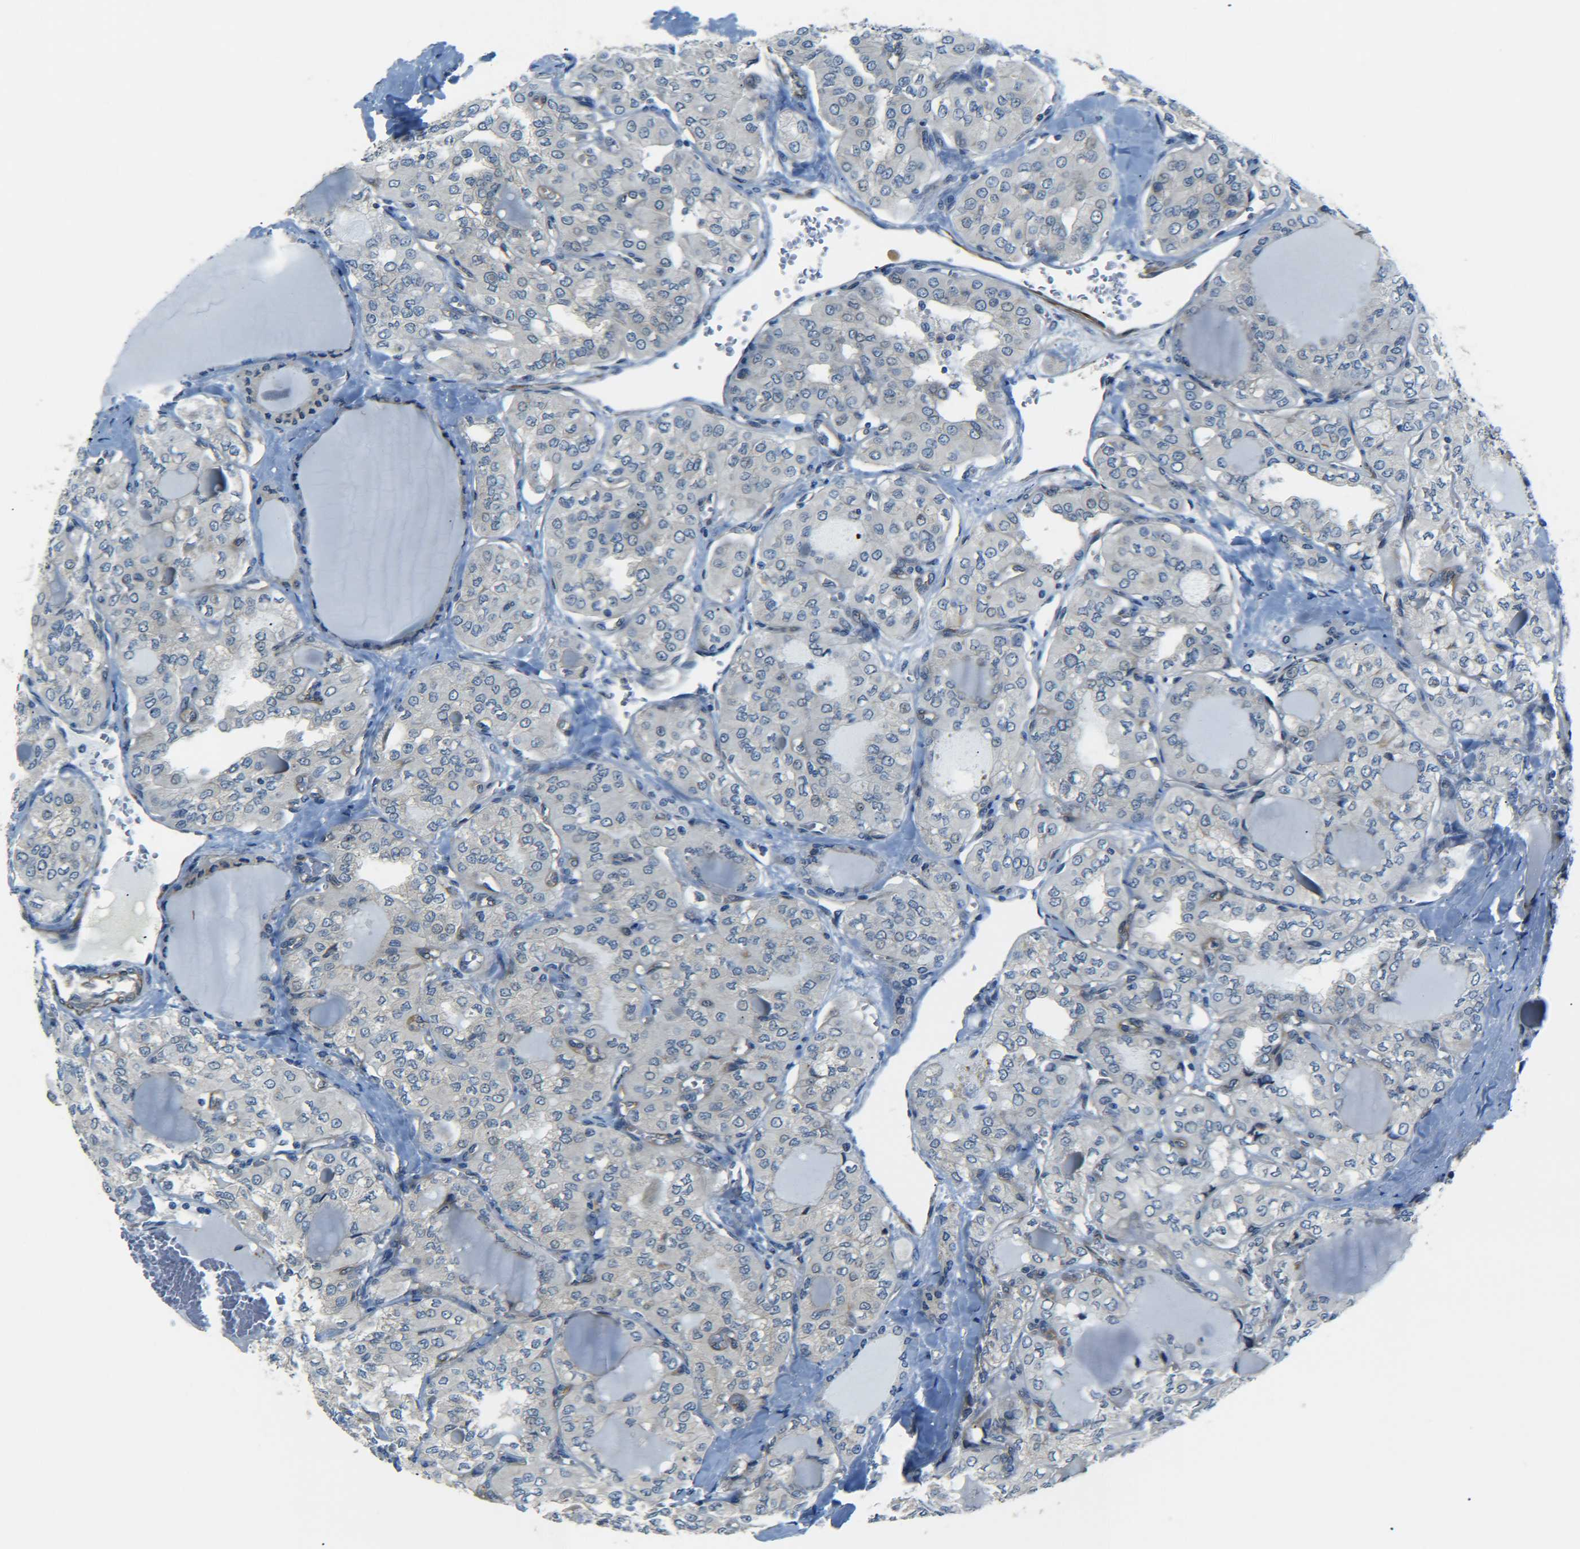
{"staining": {"intensity": "negative", "quantity": "none", "location": "none"}, "tissue": "thyroid cancer", "cell_type": "Tumor cells", "image_type": "cancer", "snomed": [{"axis": "morphology", "description": "Papillary adenocarcinoma, NOS"}, {"axis": "topography", "description": "Thyroid gland"}], "caption": "IHC of thyroid papillary adenocarcinoma displays no staining in tumor cells.", "gene": "MEIS1", "patient": {"sex": "male", "age": 20}}